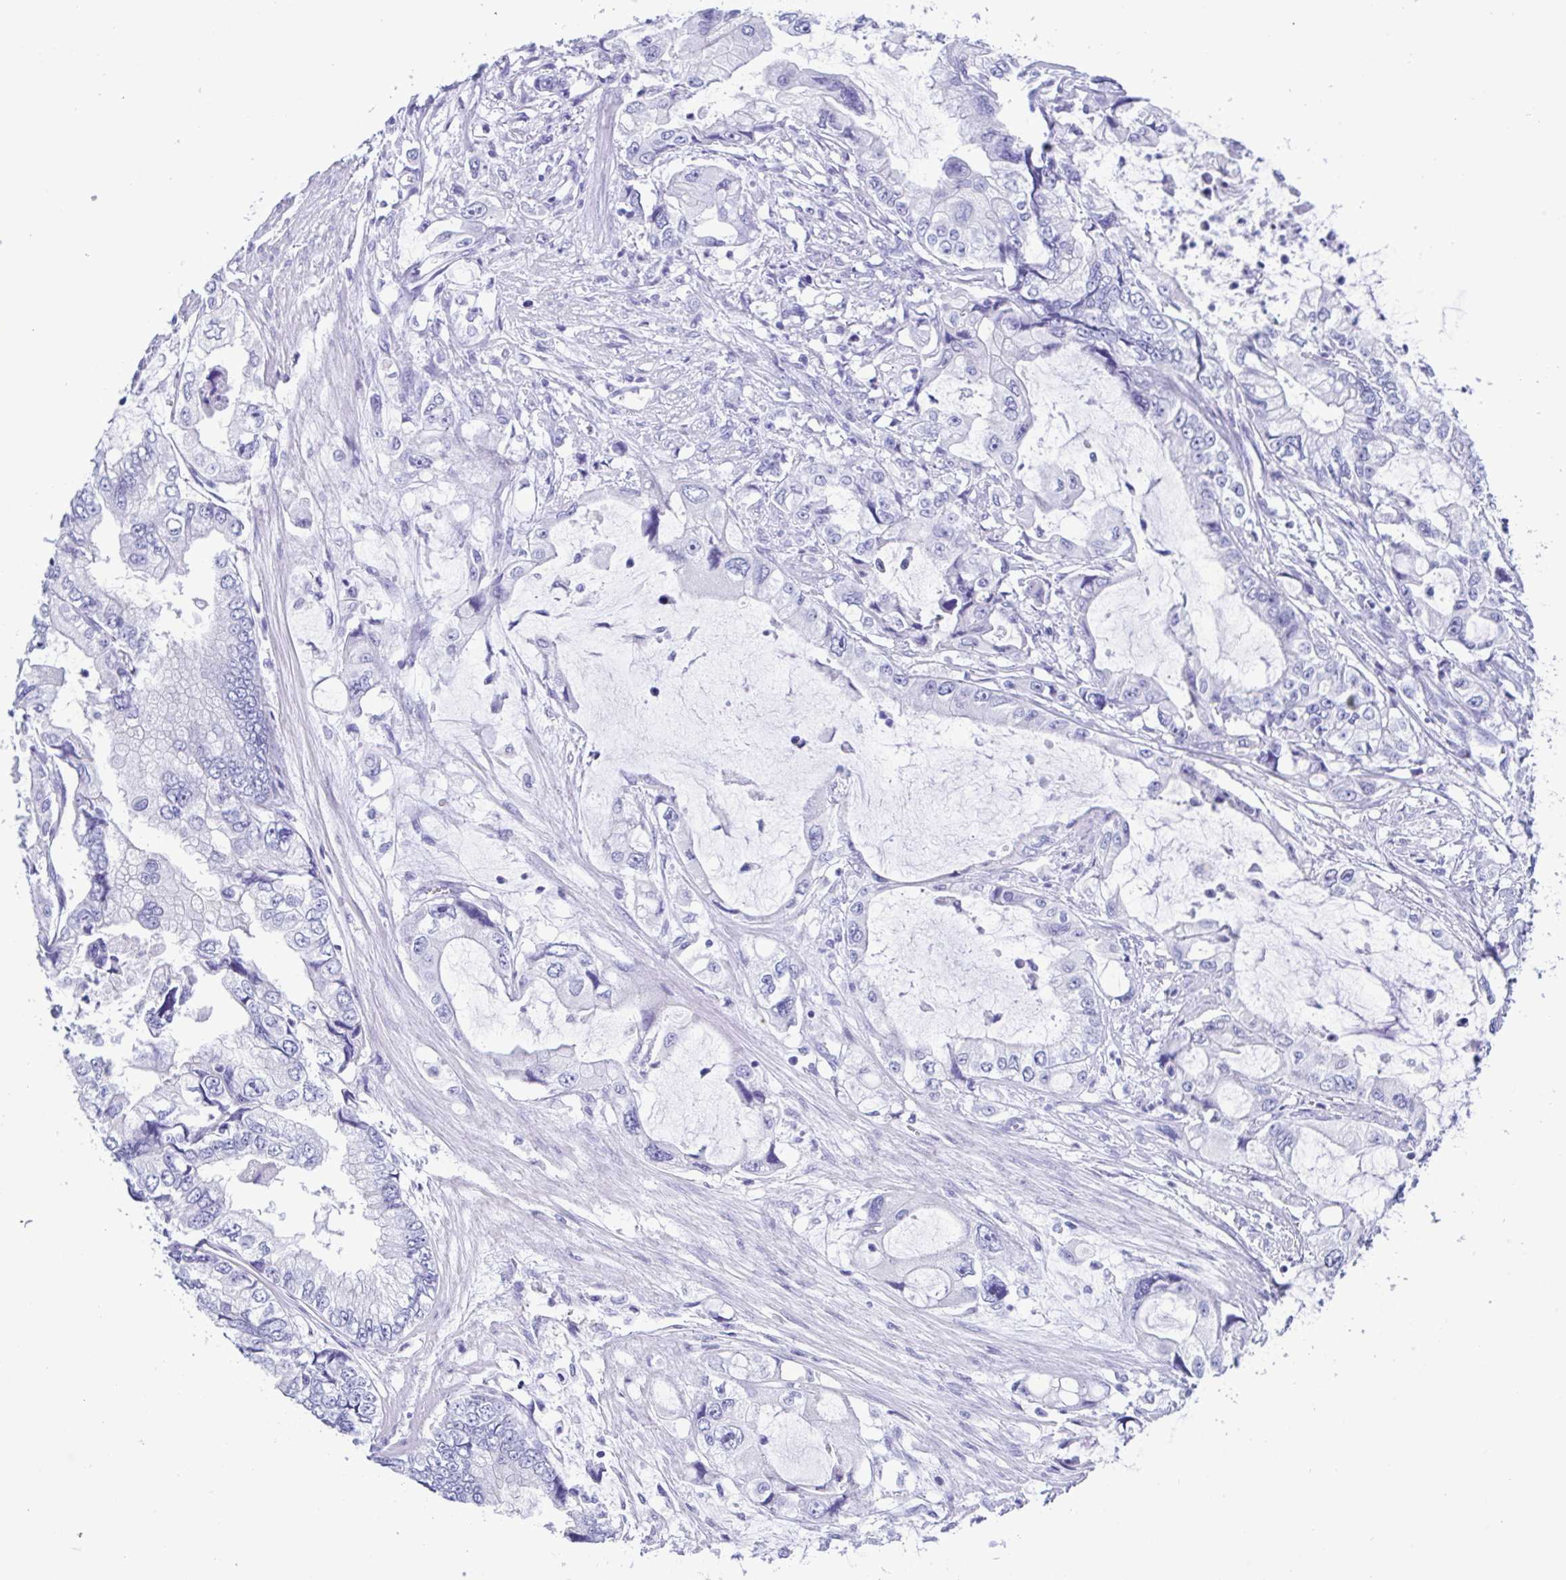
{"staining": {"intensity": "negative", "quantity": "none", "location": "none"}, "tissue": "stomach cancer", "cell_type": "Tumor cells", "image_type": "cancer", "snomed": [{"axis": "morphology", "description": "Adenocarcinoma, NOS"}, {"axis": "topography", "description": "Pancreas"}, {"axis": "topography", "description": "Stomach, upper"}, {"axis": "topography", "description": "Stomach"}], "caption": "IHC micrograph of human stomach cancer stained for a protein (brown), which displays no expression in tumor cells.", "gene": "TSPY2", "patient": {"sex": "male", "age": 77}}